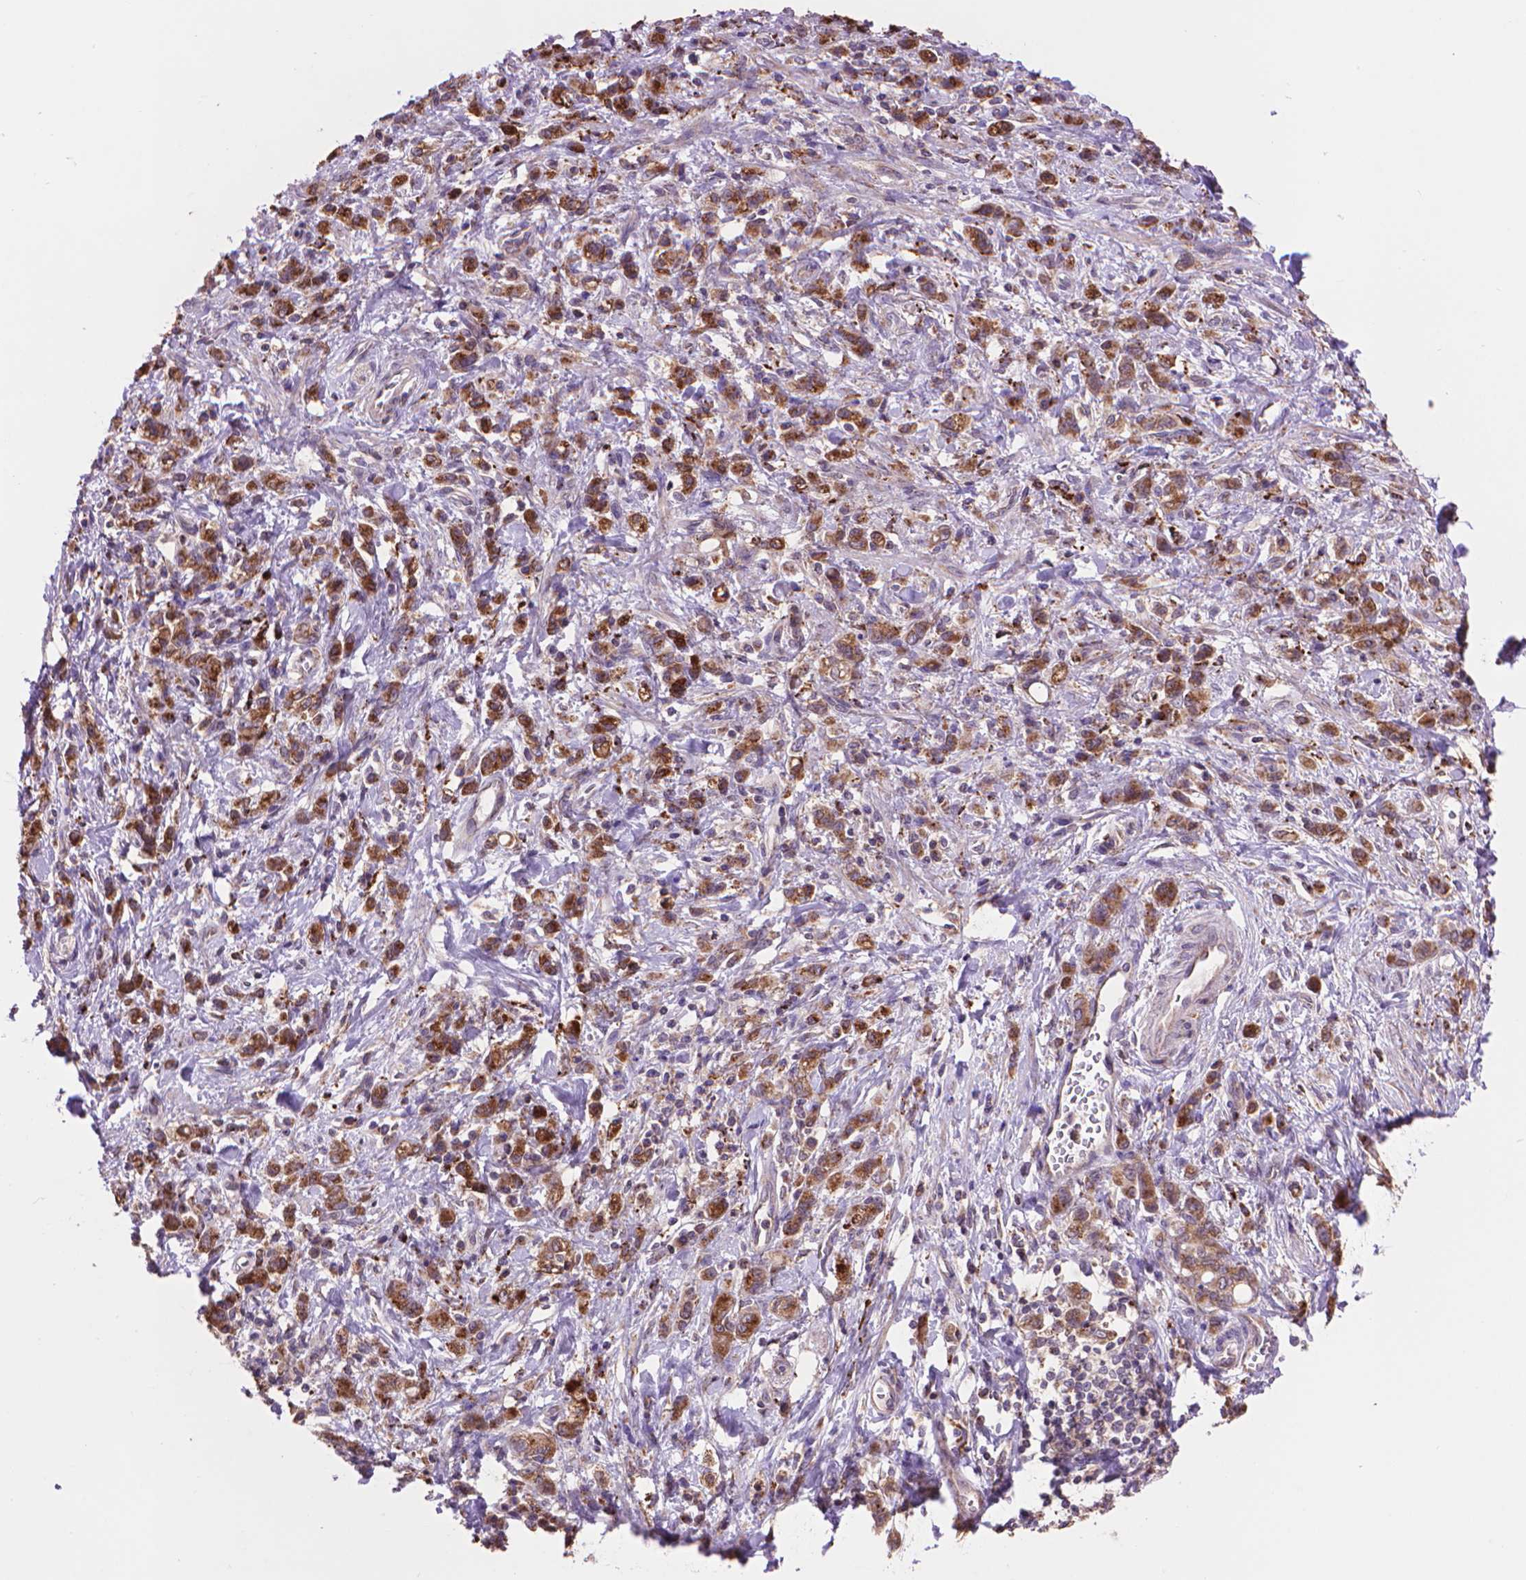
{"staining": {"intensity": "moderate", "quantity": ">75%", "location": "cytoplasmic/membranous"}, "tissue": "stomach cancer", "cell_type": "Tumor cells", "image_type": "cancer", "snomed": [{"axis": "morphology", "description": "Adenocarcinoma, NOS"}, {"axis": "topography", "description": "Stomach"}], "caption": "Immunohistochemistry (IHC) of human stomach cancer exhibits medium levels of moderate cytoplasmic/membranous positivity in approximately >75% of tumor cells. (Brightfield microscopy of DAB IHC at high magnification).", "gene": "GLB1", "patient": {"sex": "male", "age": 77}}